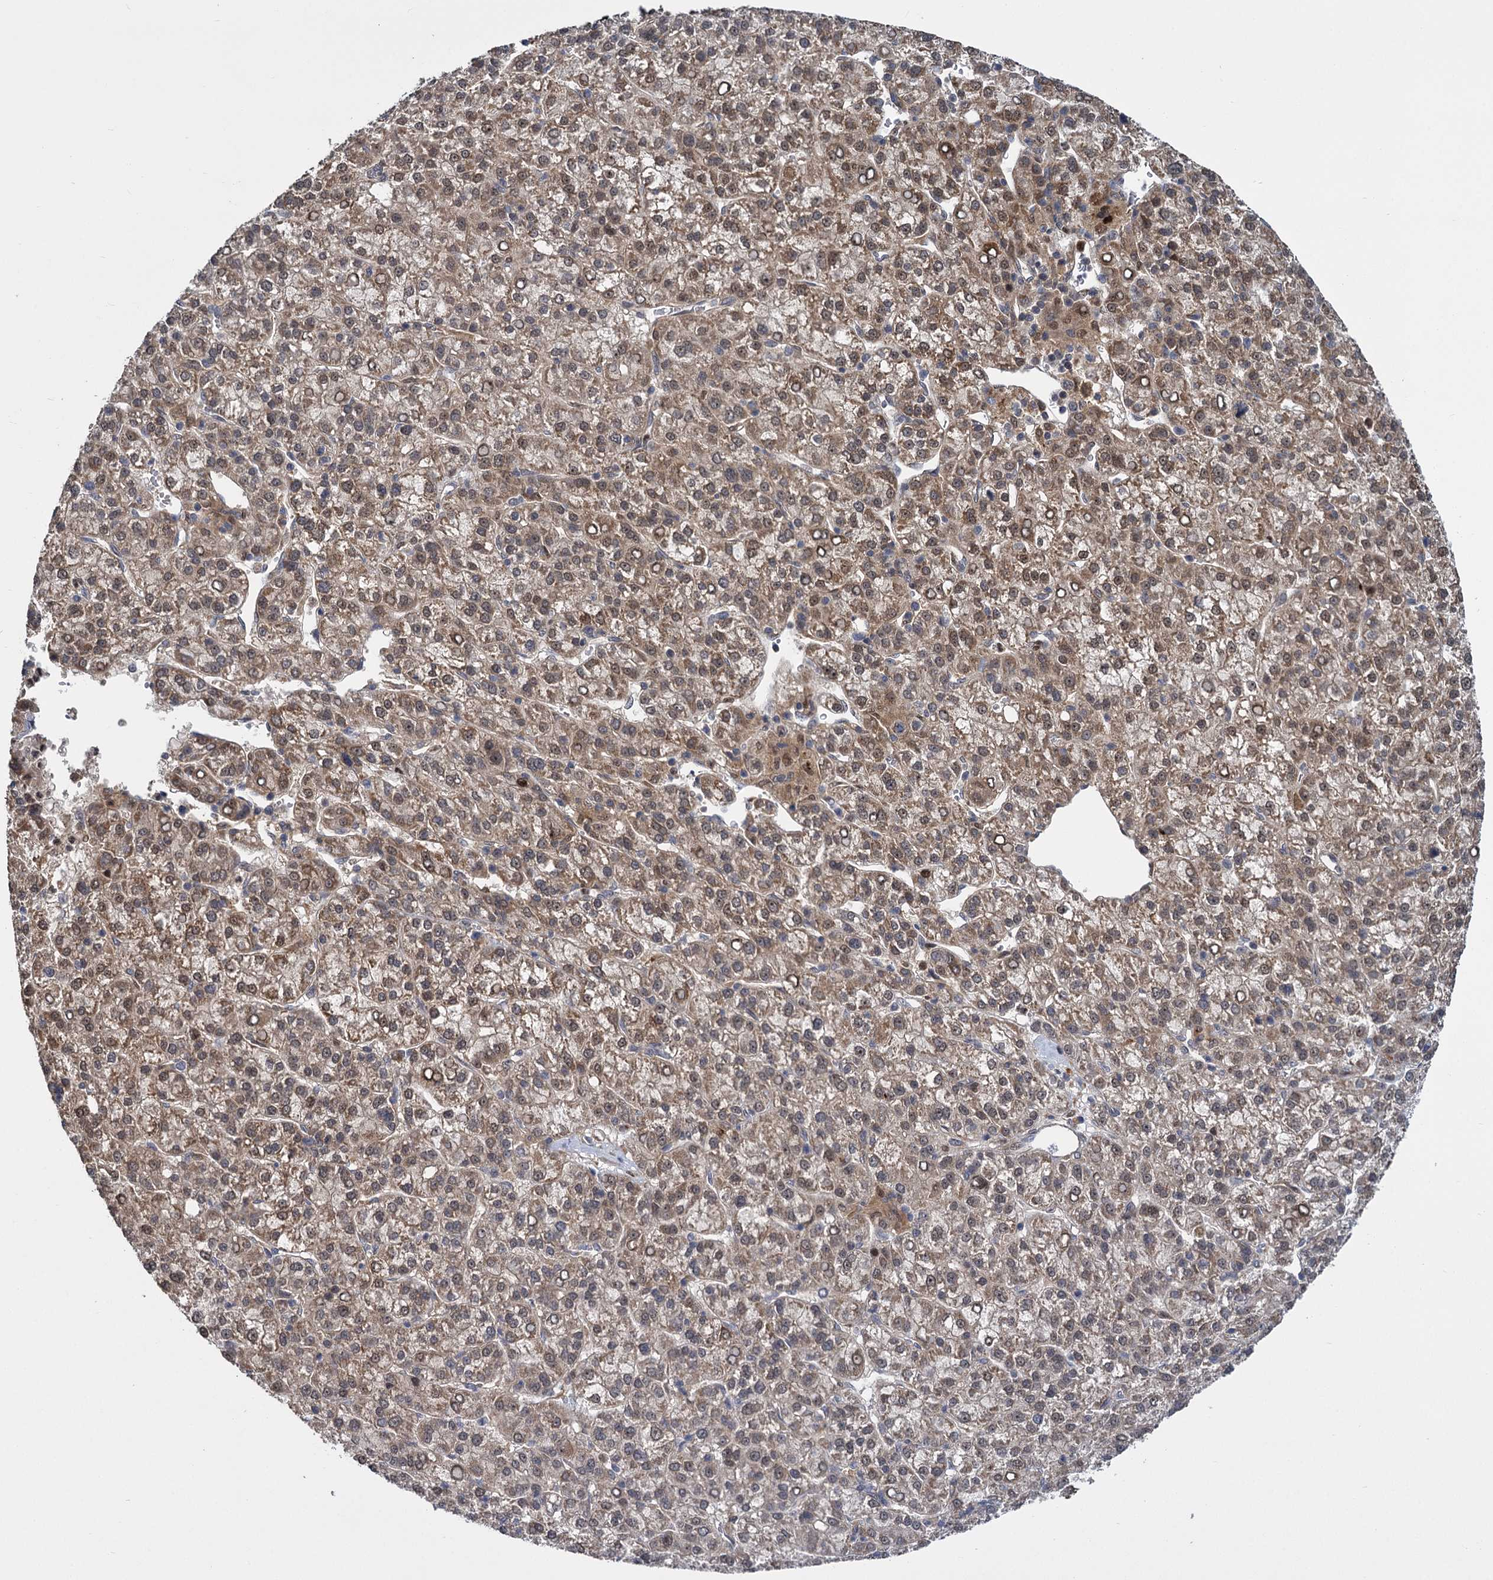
{"staining": {"intensity": "weak", "quantity": ">75%", "location": "cytoplasmic/membranous"}, "tissue": "liver cancer", "cell_type": "Tumor cells", "image_type": "cancer", "snomed": [{"axis": "morphology", "description": "Carcinoma, Hepatocellular, NOS"}, {"axis": "topography", "description": "Liver"}], "caption": "High-magnification brightfield microscopy of liver hepatocellular carcinoma stained with DAB (3,3'-diaminobenzidine) (brown) and counterstained with hematoxylin (blue). tumor cells exhibit weak cytoplasmic/membranous staining is present in about>75% of cells.", "gene": "GAL3ST4", "patient": {"sex": "female", "age": 58}}